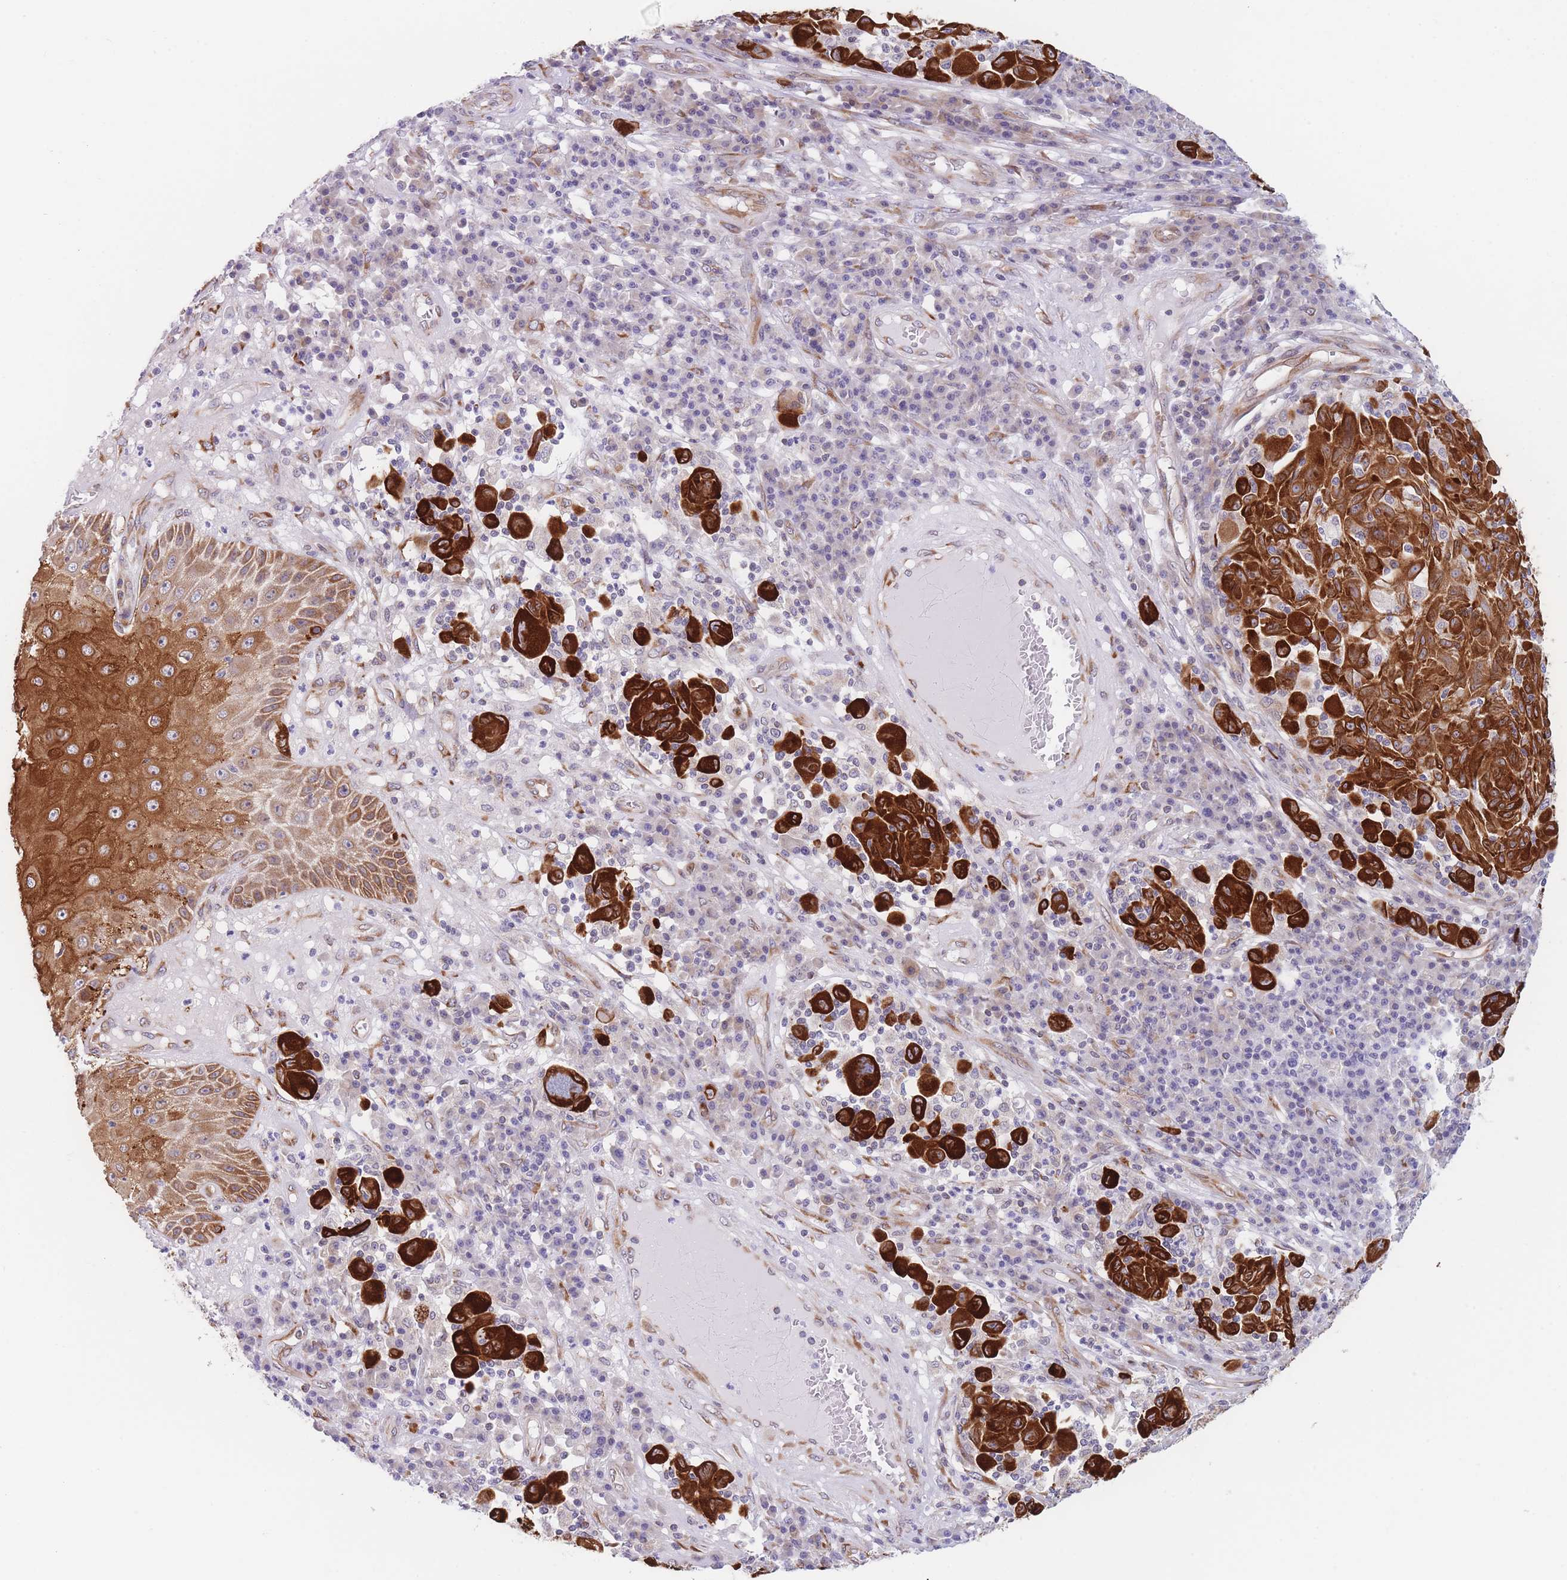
{"staining": {"intensity": "strong", "quantity": ">75%", "location": "cytoplasmic/membranous"}, "tissue": "melanoma", "cell_type": "Tumor cells", "image_type": "cancer", "snomed": [{"axis": "morphology", "description": "Malignant melanoma, NOS"}, {"axis": "topography", "description": "Skin"}], "caption": "Strong cytoplasmic/membranous positivity is appreciated in approximately >75% of tumor cells in malignant melanoma. Using DAB (3,3'-diaminobenzidine) (brown) and hematoxylin (blue) stains, captured at high magnification using brightfield microscopy.", "gene": "AK9", "patient": {"sex": "male", "age": 53}}